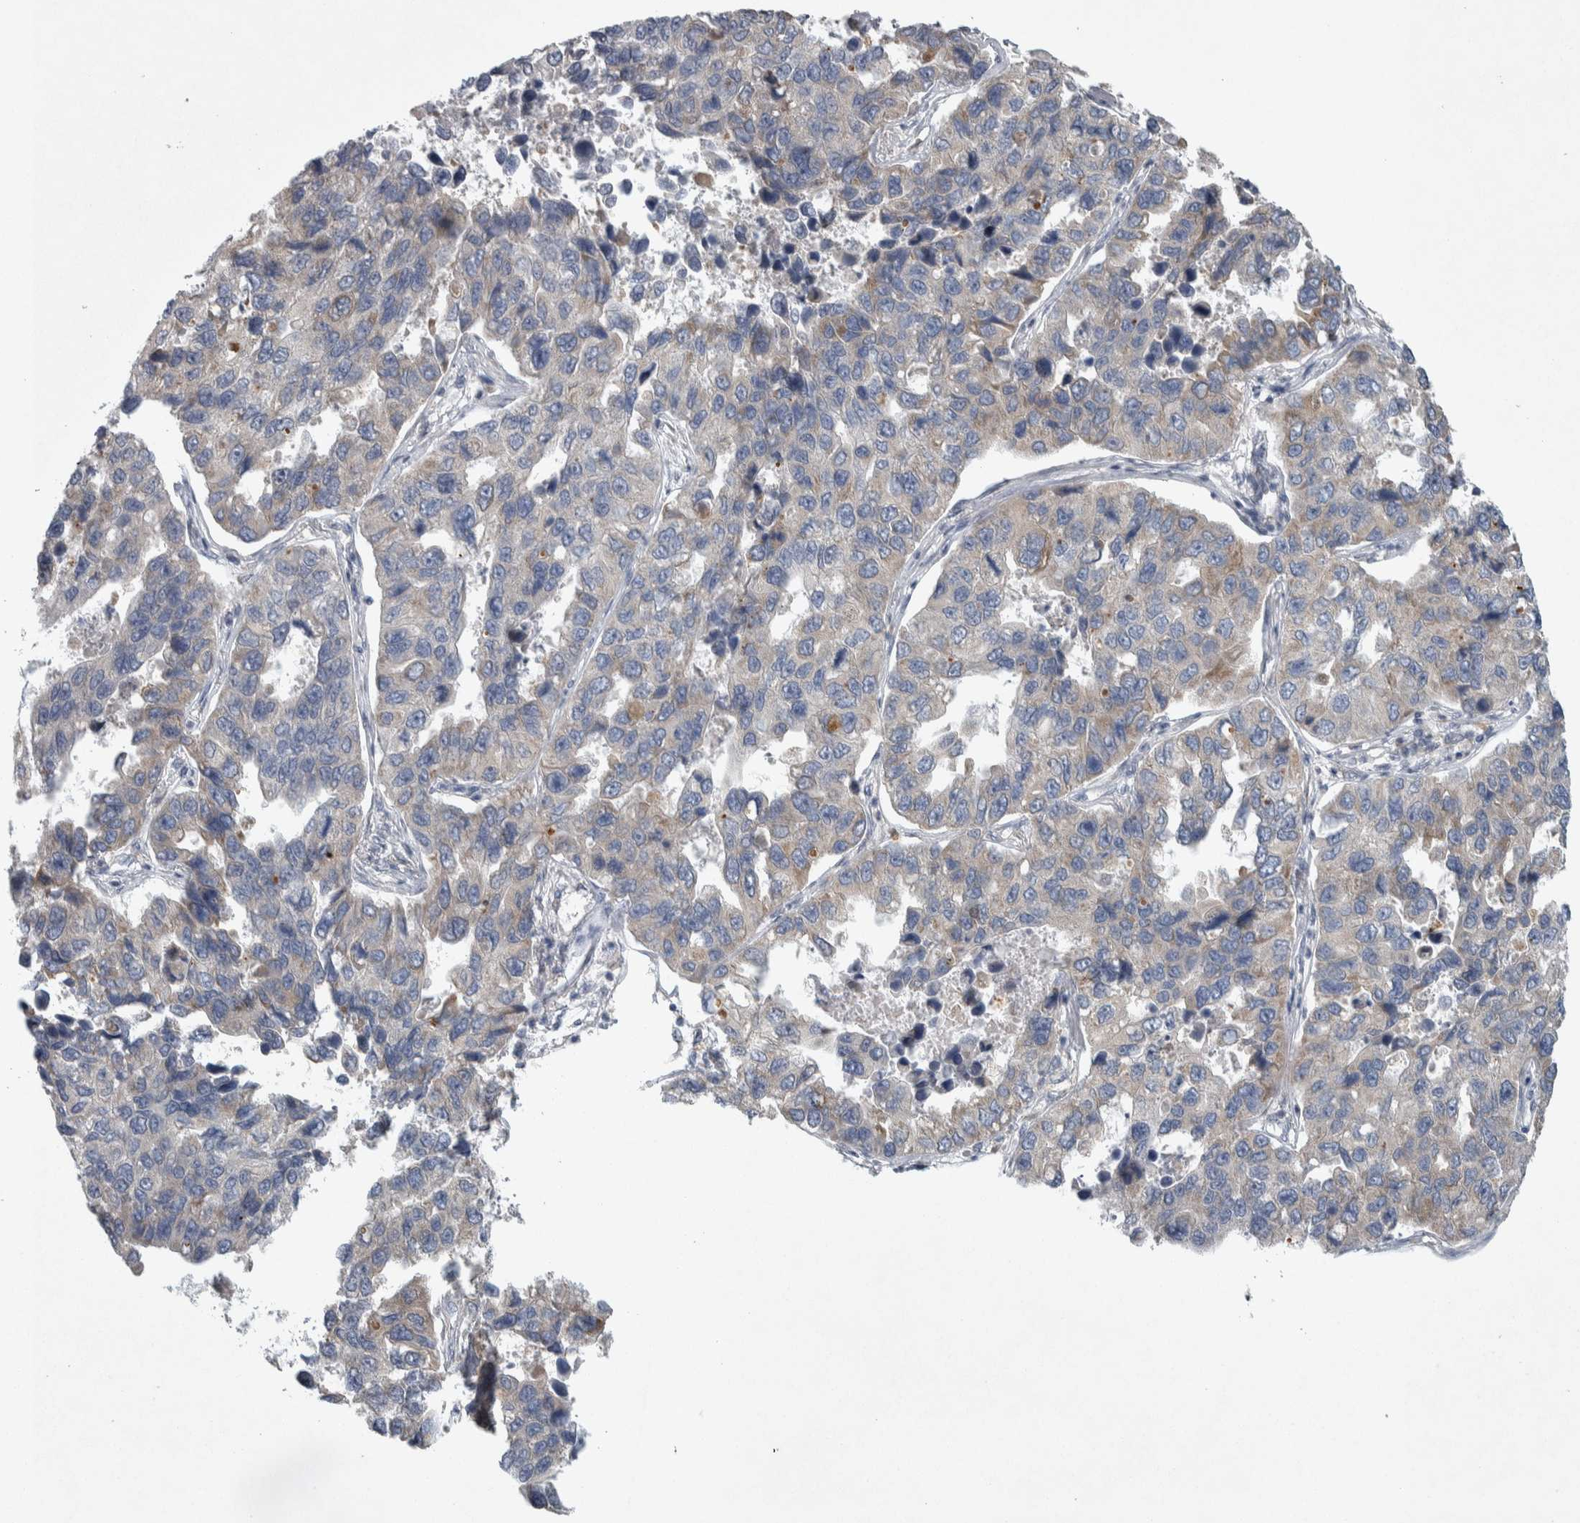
{"staining": {"intensity": "weak", "quantity": "<25%", "location": "cytoplasmic/membranous"}, "tissue": "lung cancer", "cell_type": "Tumor cells", "image_type": "cancer", "snomed": [{"axis": "morphology", "description": "Adenocarcinoma, NOS"}, {"axis": "topography", "description": "Lung"}], "caption": "This histopathology image is of lung adenocarcinoma stained with immunohistochemistry (IHC) to label a protein in brown with the nuclei are counter-stained blue. There is no staining in tumor cells. The staining was performed using DAB to visualize the protein expression in brown, while the nuclei were stained in blue with hematoxylin (Magnification: 20x).", "gene": "SIGMAR1", "patient": {"sex": "male", "age": 64}}